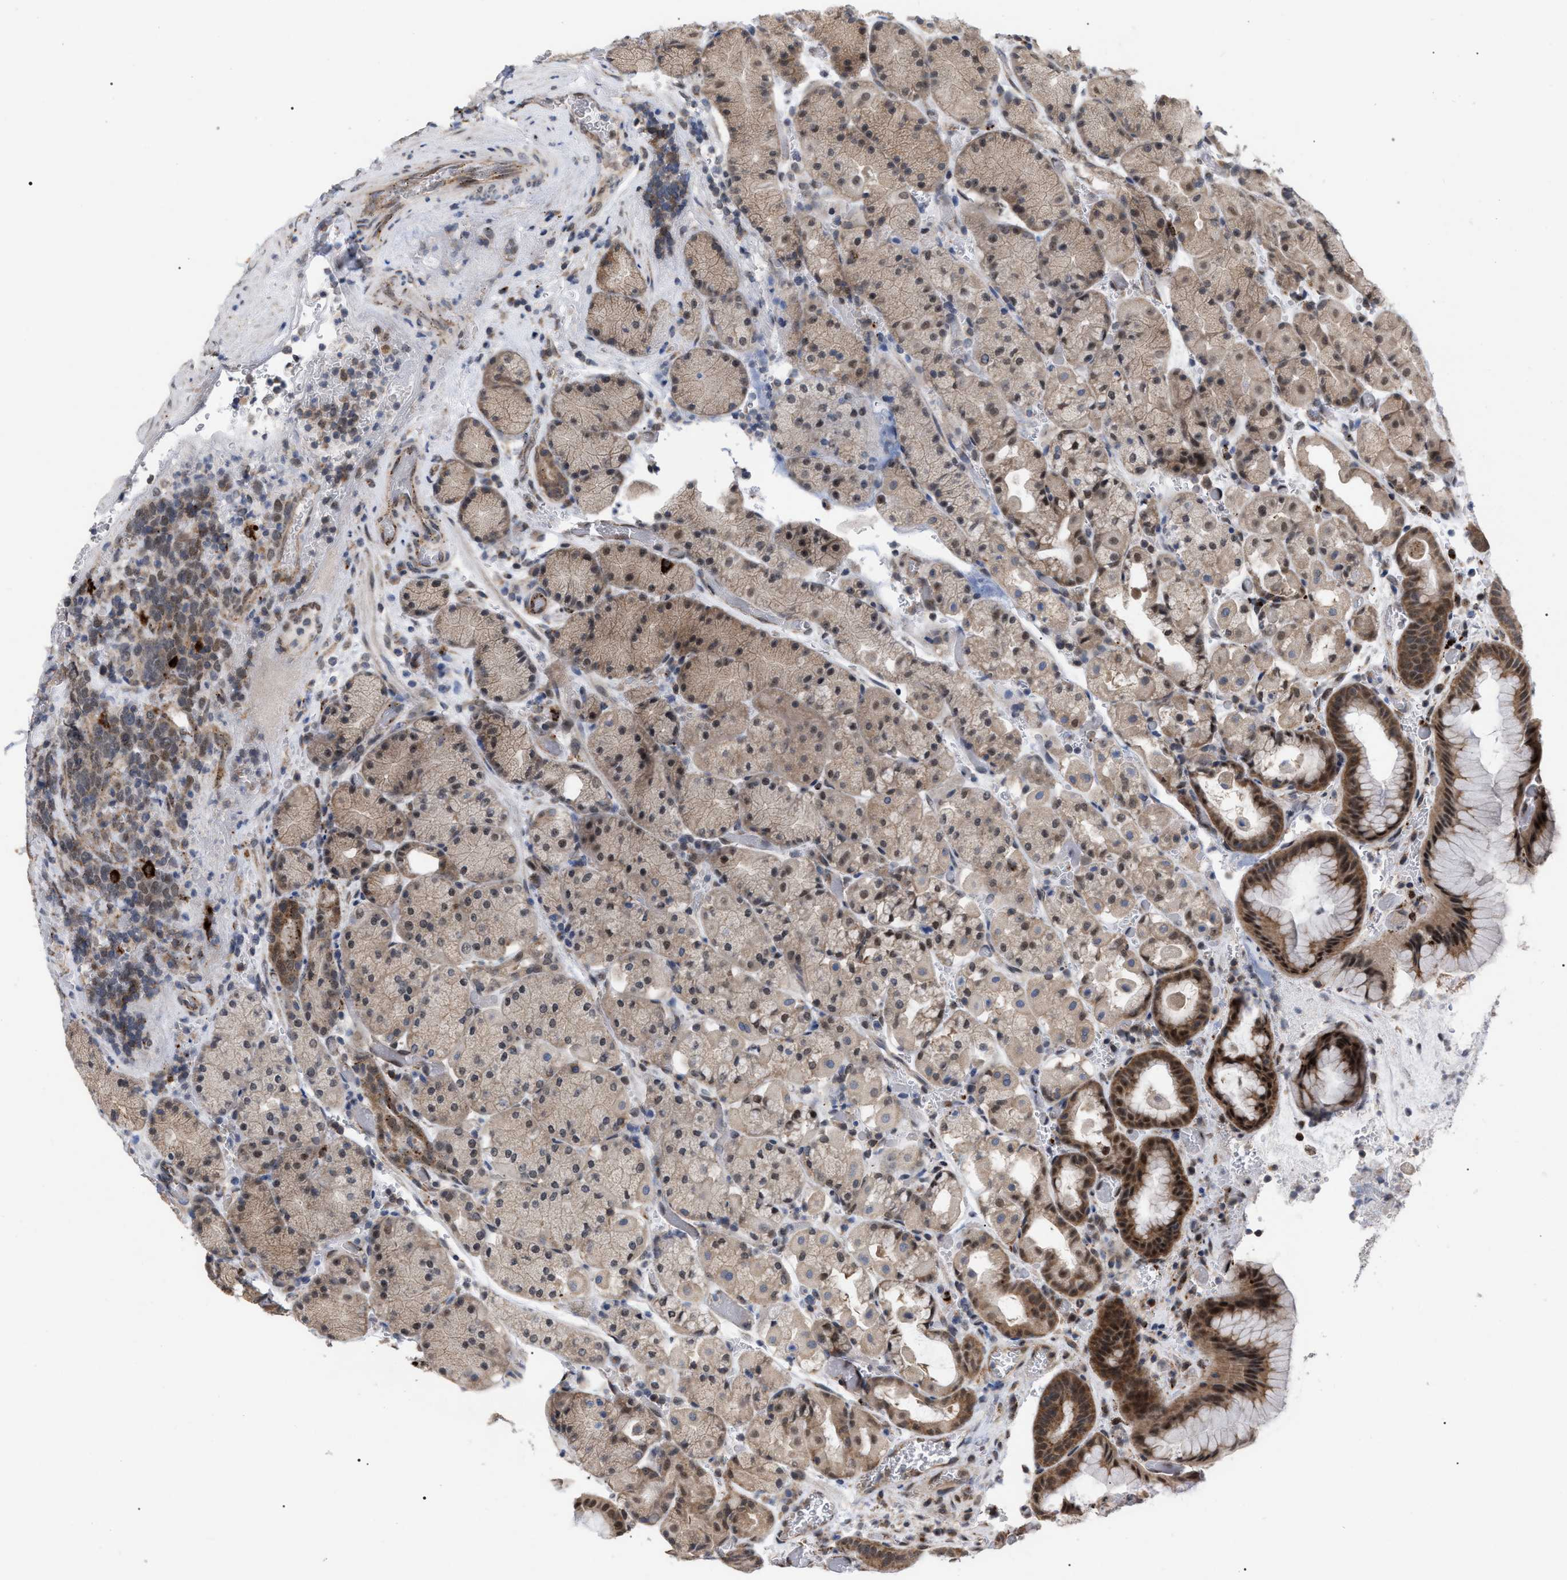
{"staining": {"intensity": "moderate", "quantity": "25%-75%", "location": "cytoplasmic/membranous,nuclear"}, "tissue": "stomach", "cell_type": "Glandular cells", "image_type": "normal", "snomed": [{"axis": "morphology", "description": "Normal tissue, NOS"}, {"axis": "morphology", "description": "Carcinoid, malignant, NOS"}, {"axis": "topography", "description": "Stomach, upper"}], "caption": "Immunohistochemical staining of benign human stomach shows 25%-75% levels of moderate cytoplasmic/membranous,nuclear protein staining in approximately 25%-75% of glandular cells.", "gene": "UPF1", "patient": {"sex": "male", "age": 39}}